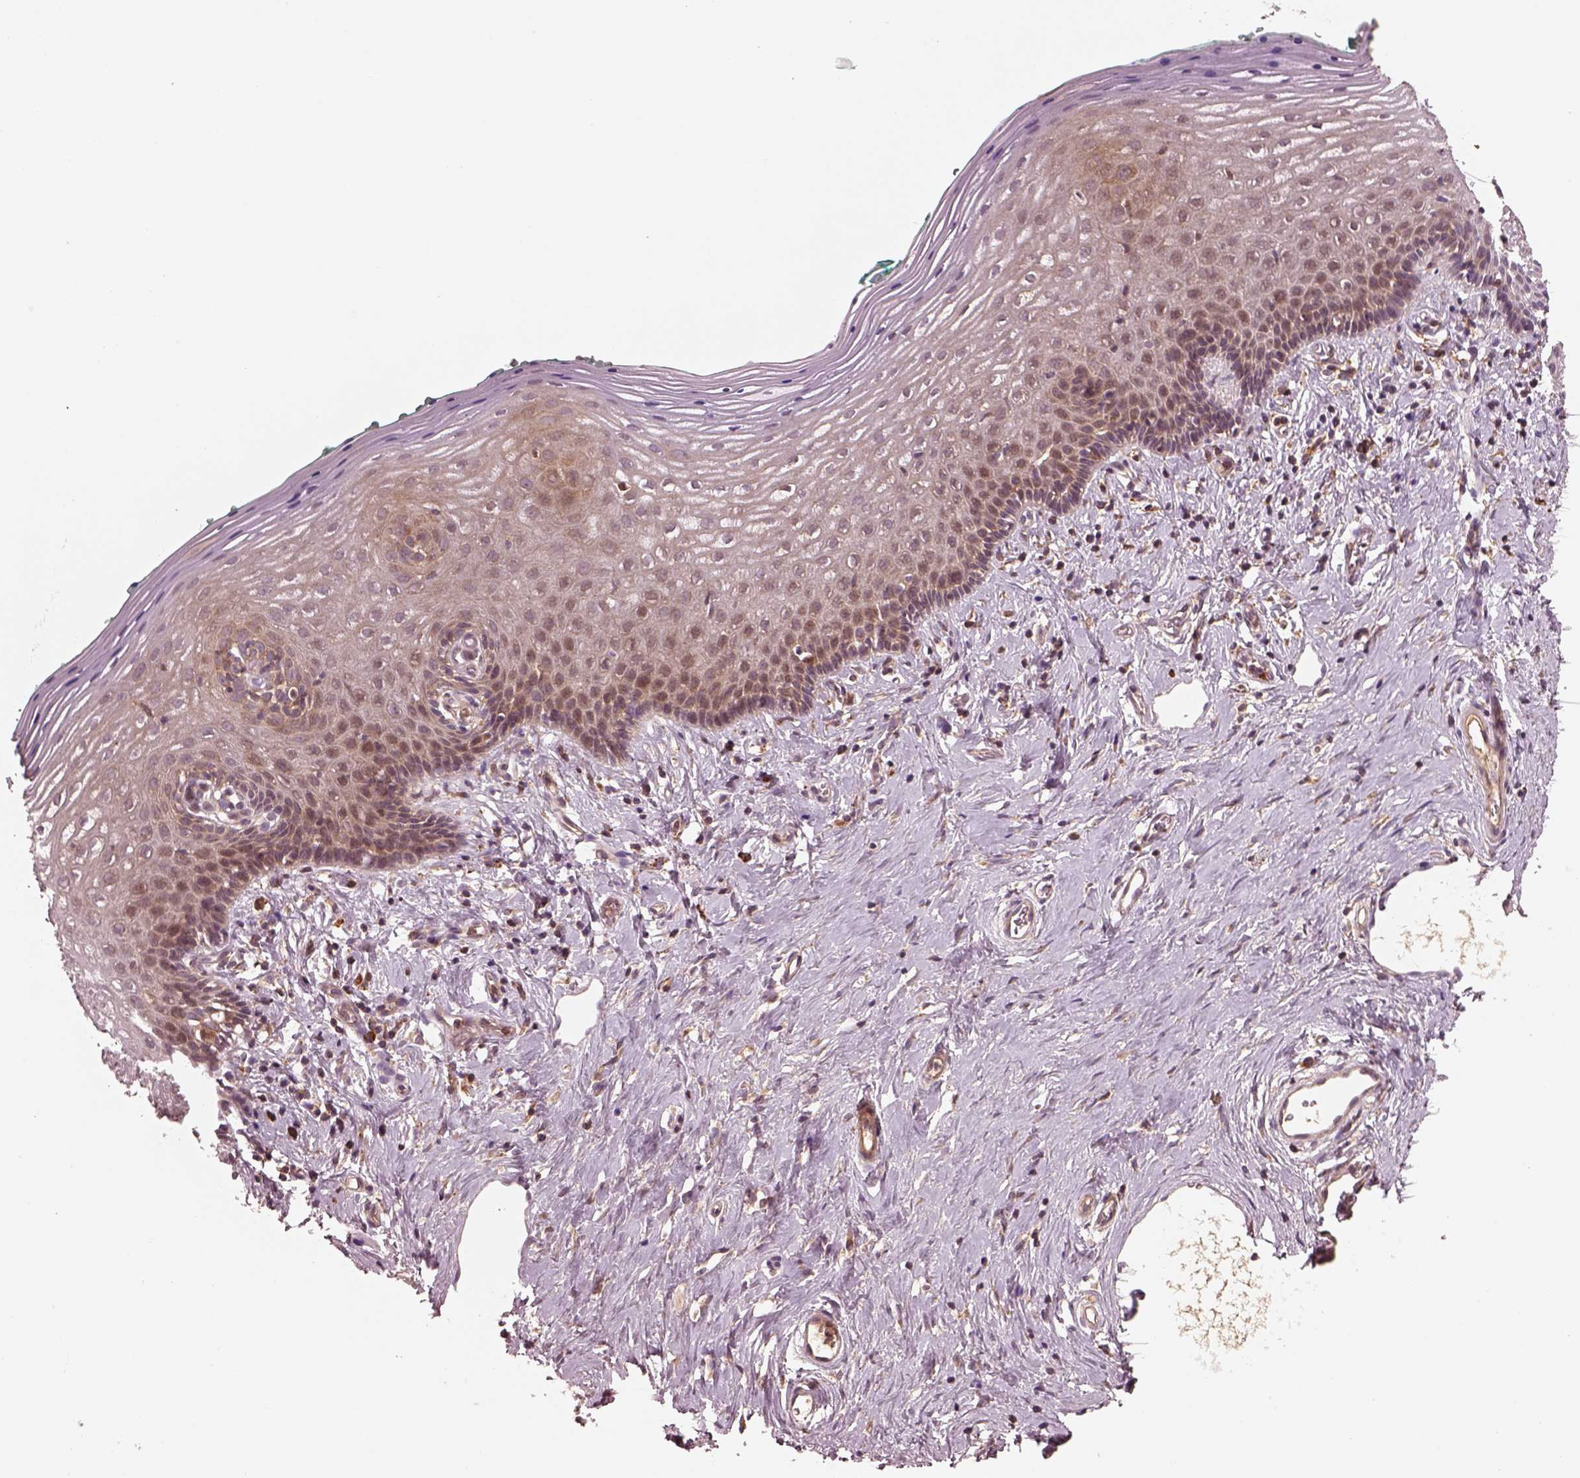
{"staining": {"intensity": "weak", "quantity": "25%-75%", "location": "cytoplasmic/membranous"}, "tissue": "vagina", "cell_type": "Squamous epithelial cells", "image_type": "normal", "snomed": [{"axis": "morphology", "description": "Normal tissue, NOS"}, {"axis": "topography", "description": "Vagina"}], "caption": "Vagina stained with IHC exhibits weak cytoplasmic/membranous positivity in approximately 25%-75% of squamous epithelial cells. The staining is performed using DAB (3,3'-diaminobenzidine) brown chromogen to label protein expression. The nuclei are counter-stained blue using hematoxylin.", "gene": "ASCC2", "patient": {"sex": "female", "age": 42}}